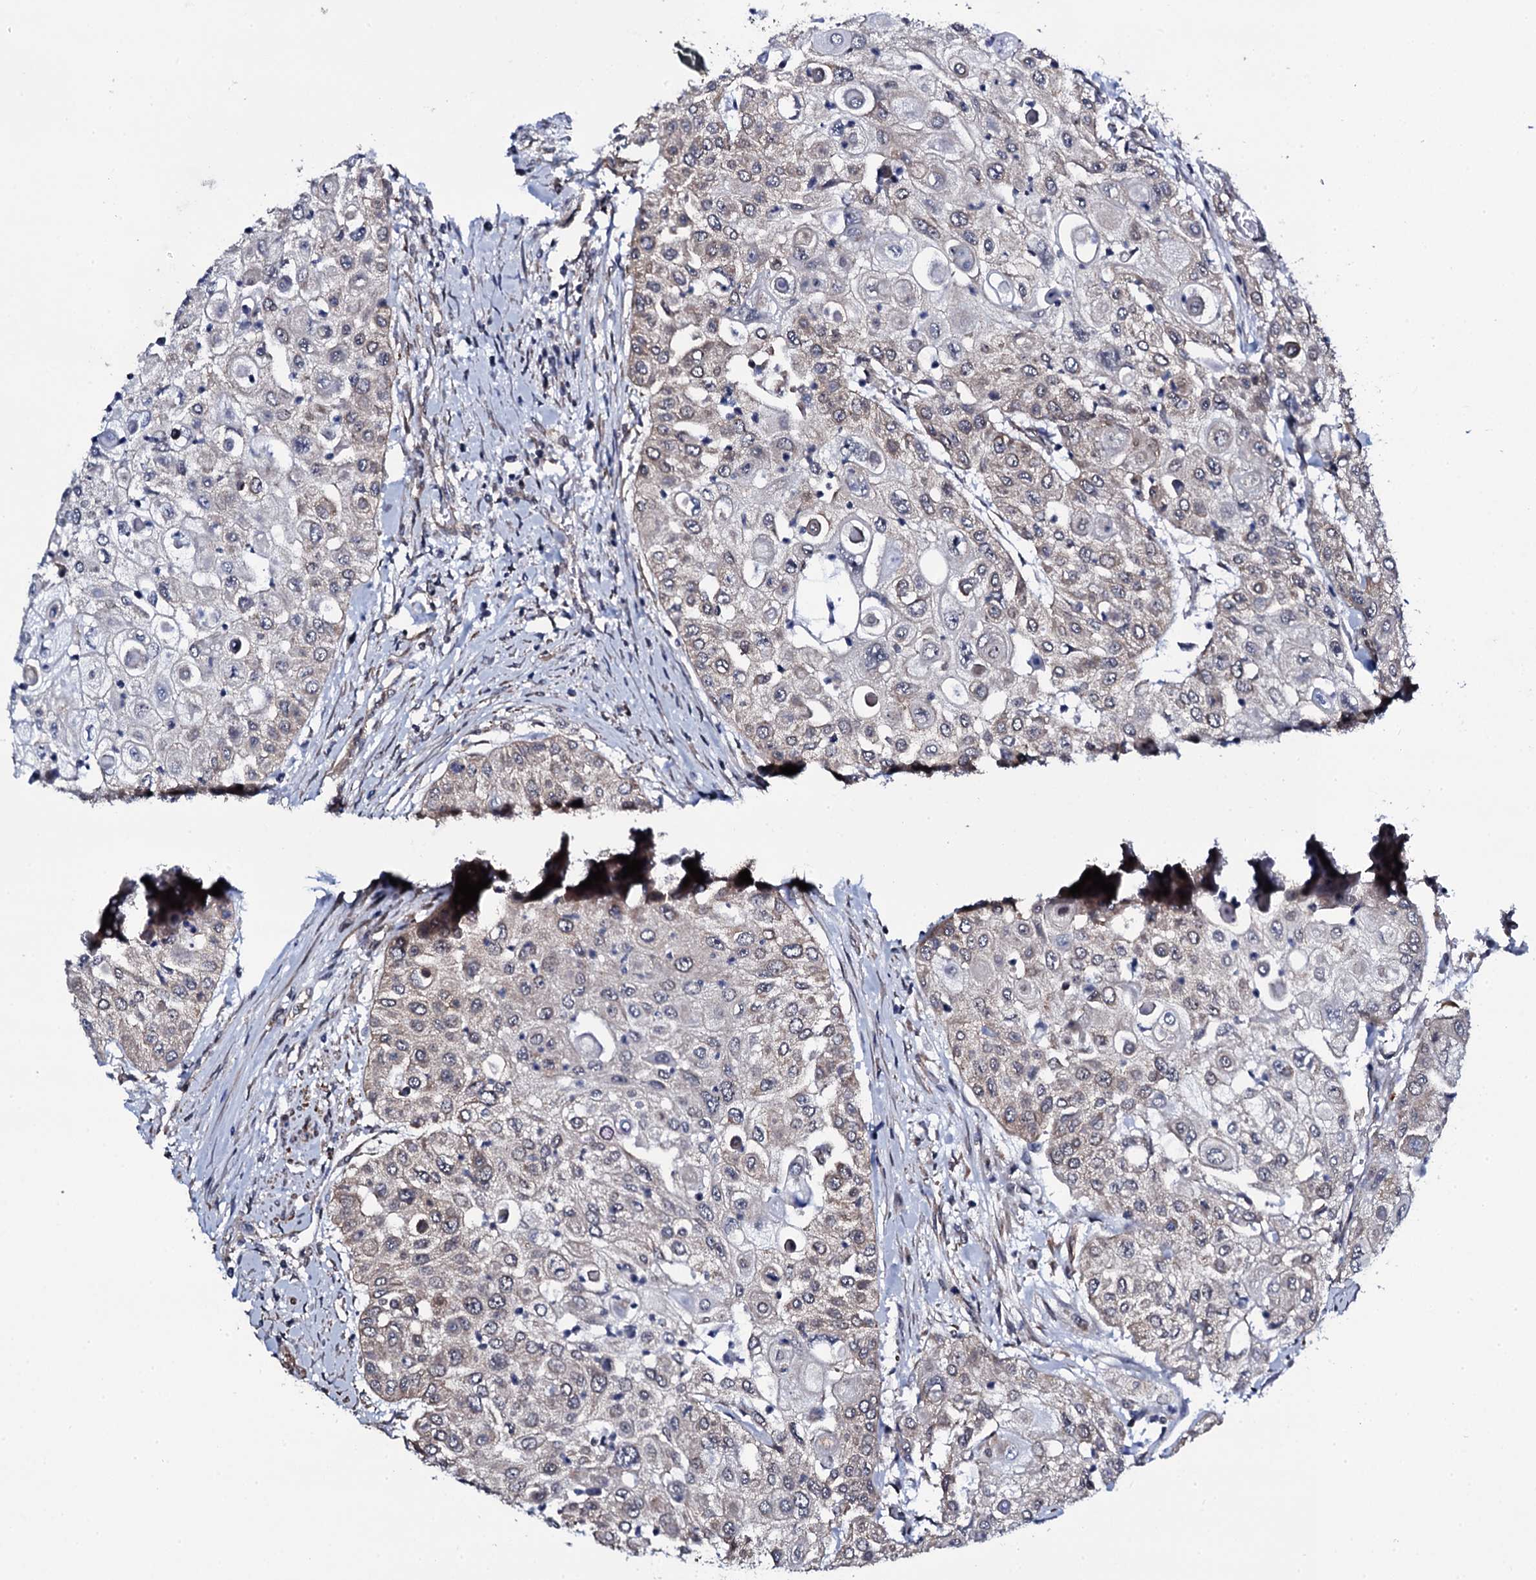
{"staining": {"intensity": "weak", "quantity": "25%-75%", "location": "cytoplasmic/membranous"}, "tissue": "urothelial cancer", "cell_type": "Tumor cells", "image_type": "cancer", "snomed": [{"axis": "morphology", "description": "Urothelial carcinoma, High grade"}, {"axis": "topography", "description": "Urinary bladder"}], "caption": "DAB immunohistochemical staining of human urothelial cancer shows weak cytoplasmic/membranous protein expression in about 25%-75% of tumor cells.", "gene": "CWC15", "patient": {"sex": "female", "age": 79}}